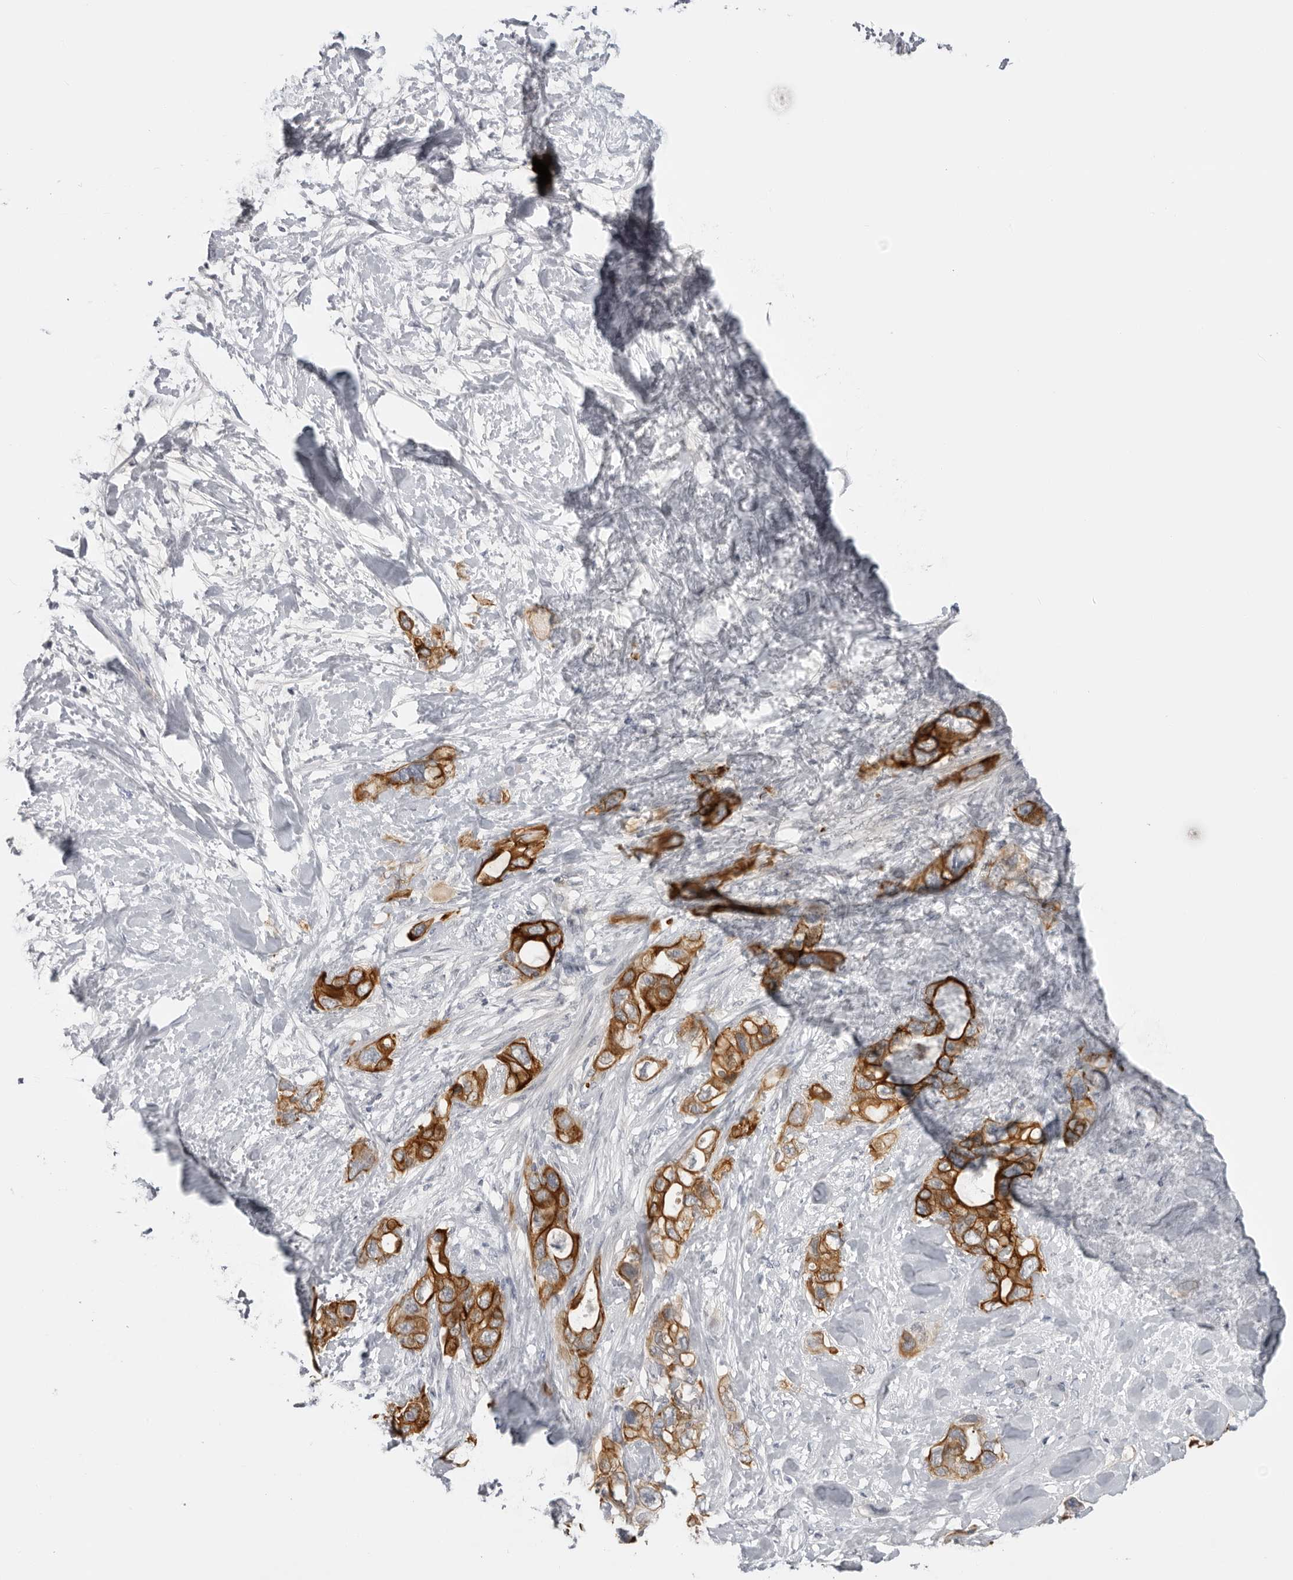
{"staining": {"intensity": "strong", "quantity": ">75%", "location": "cytoplasmic/membranous"}, "tissue": "pancreatic cancer", "cell_type": "Tumor cells", "image_type": "cancer", "snomed": [{"axis": "morphology", "description": "Adenocarcinoma, NOS"}, {"axis": "topography", "description": "Pancreas"}], "caption": "Strong cytoplasmic/membranous staining for a protein is present in about >75% of tumor cells of pancreatic cancer using IHC.", "gene": "SERPINF2", "patient": {"sex": "female", "age": 56}}